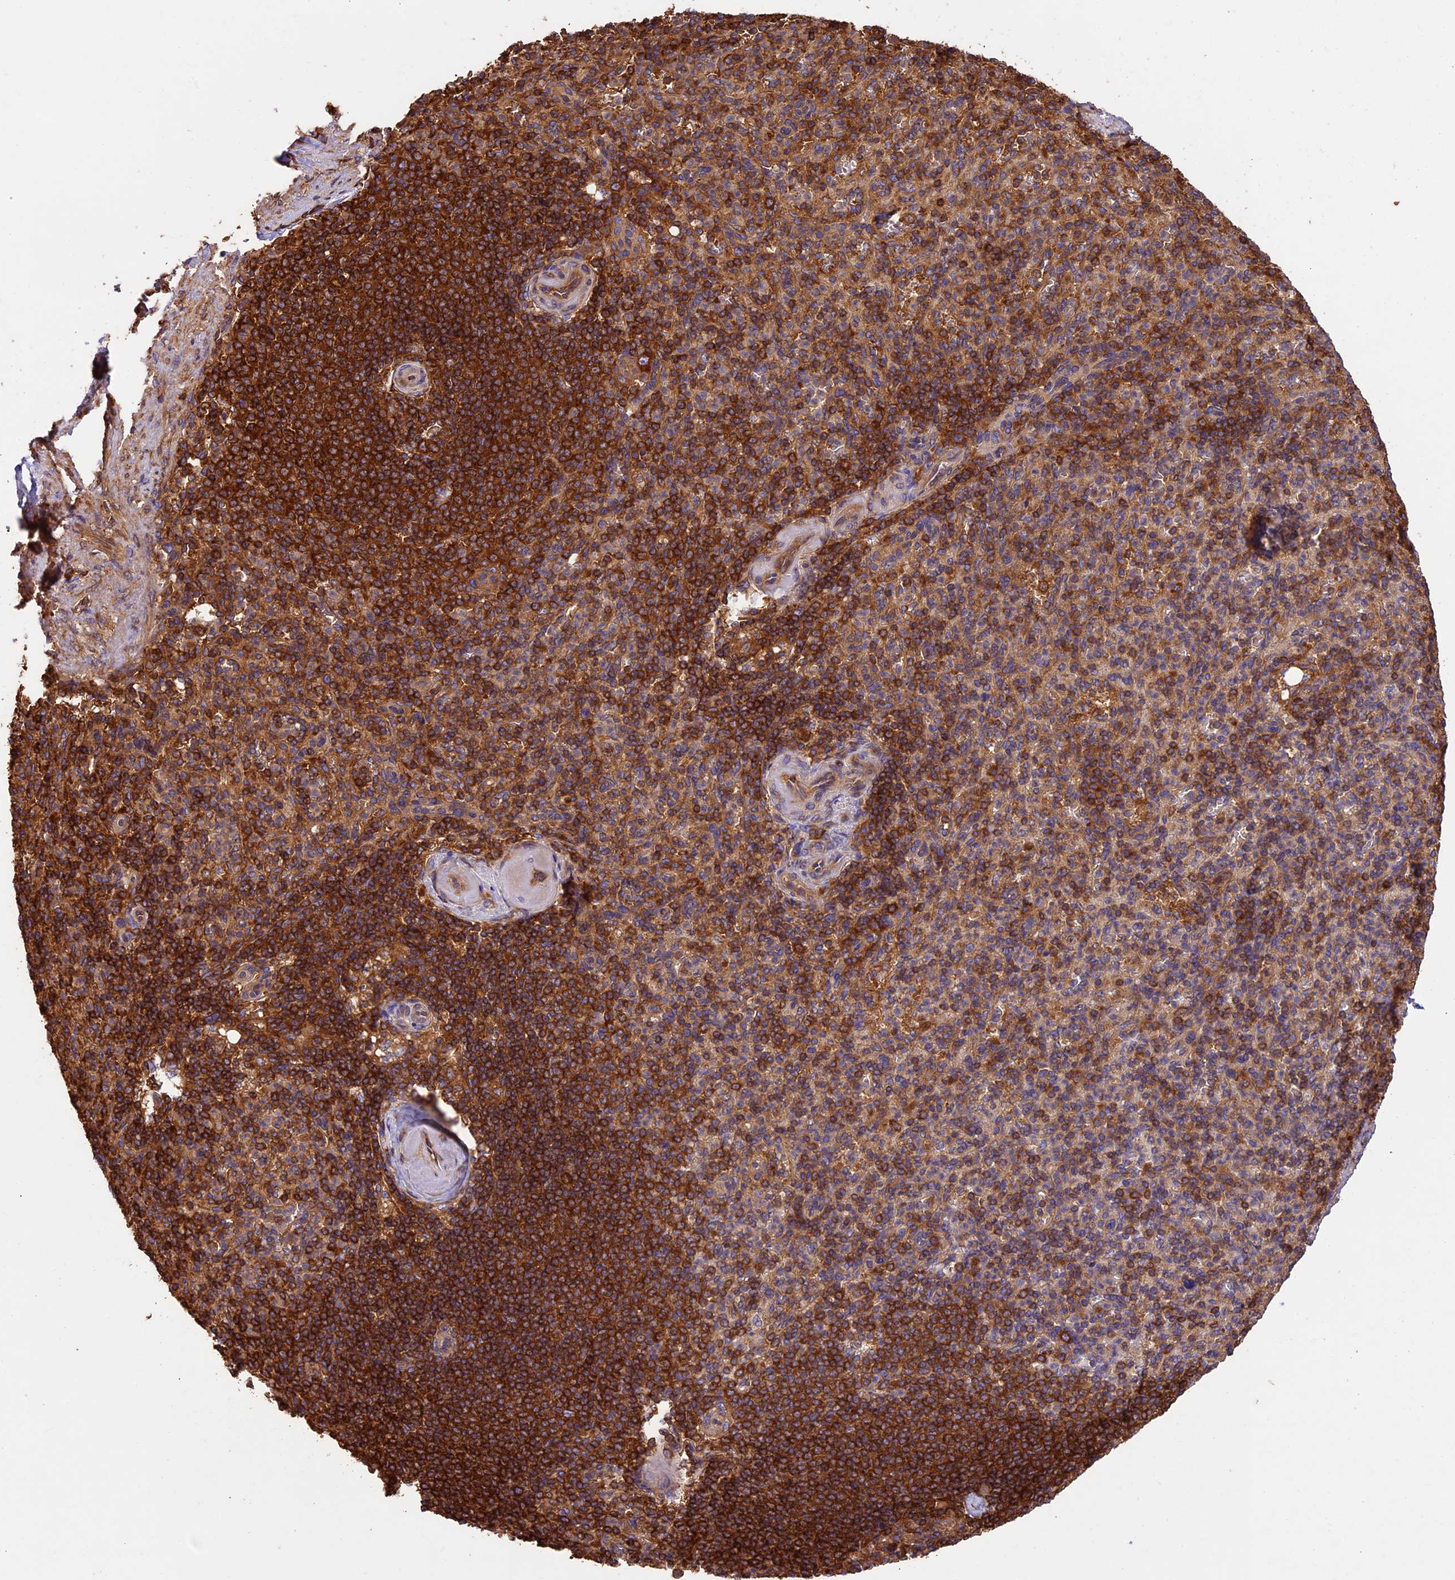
{"staining": {"intensity": "strong", "quantity": "25%-75%", "location": "cytoplasmic/membranous"}, "tissue": "spleen", "cell_type": "Cells in red pulp", "image_type": "normal", "snomed": [{"axis": "morphology", "description": "Normal tissue, NOS"}, {"axis": "topography", "description": "Spleen"}], "caption": "Immunohistochemistry photomicrograph of normal human spleen stained for a protein (brown), which displays high levels of strong cytoplasmic/membranous staining in approximately 25%-75% of cells in red pulp.", "gene": "KARS1", "patient": {"sex": "female", "age": 74}}